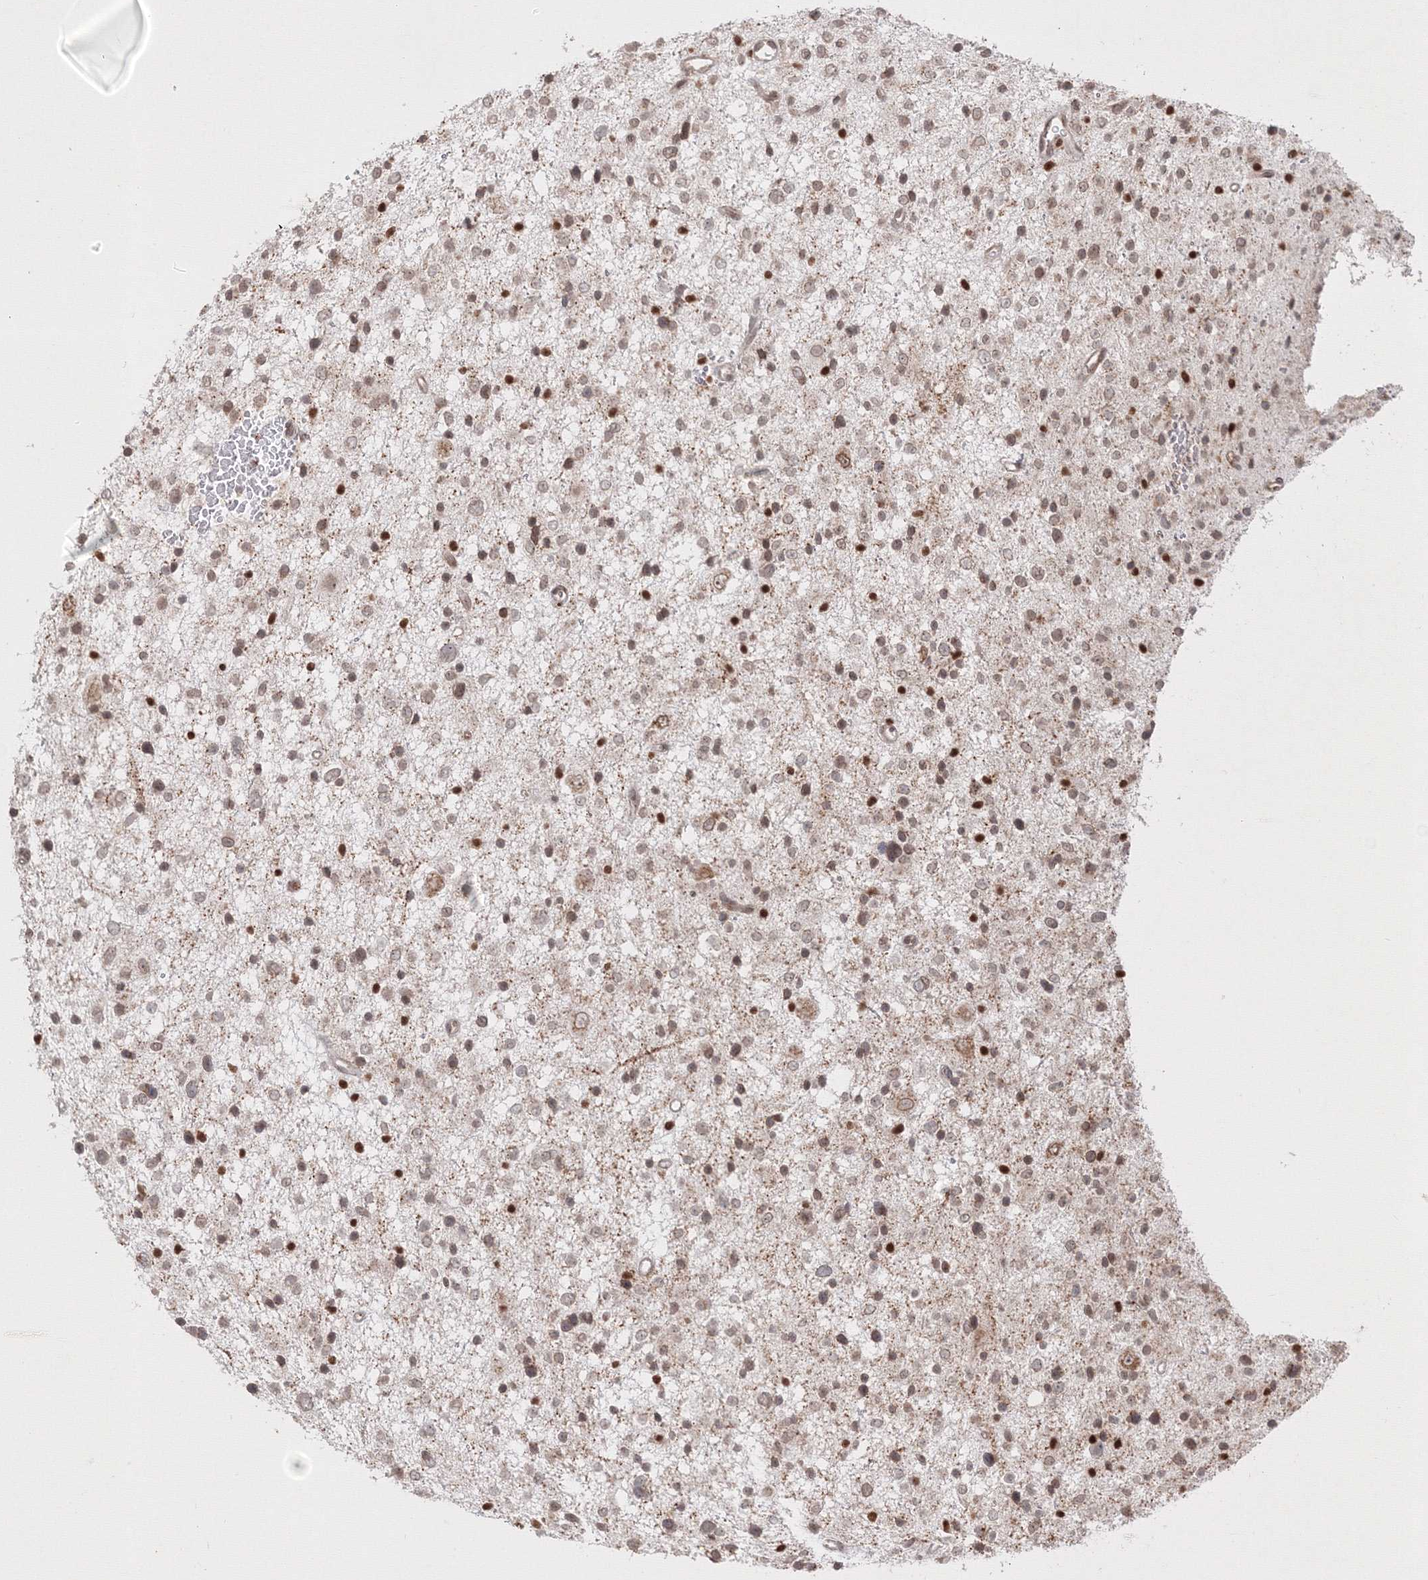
{"staining": {"intensity": "weak", "quantity": "<25%", "location": "nuclear"}, "tissue": "glioma", "cell_type": "Tumor cells", "image_type": "cancer", "snomed": [{"axis": "morphology", "description": "Glioma, malignant, Low grade"}, {"axis": "topography", "description": "Brain"}], "caption": "Glioma was stained to show a protein in brown. There is no significant staining in tumor cells. (DAB immunohistochemistry (IHC), high magnification).", "gene": "TMEM50B", "patient": {"sex": "female", "age": 37}}